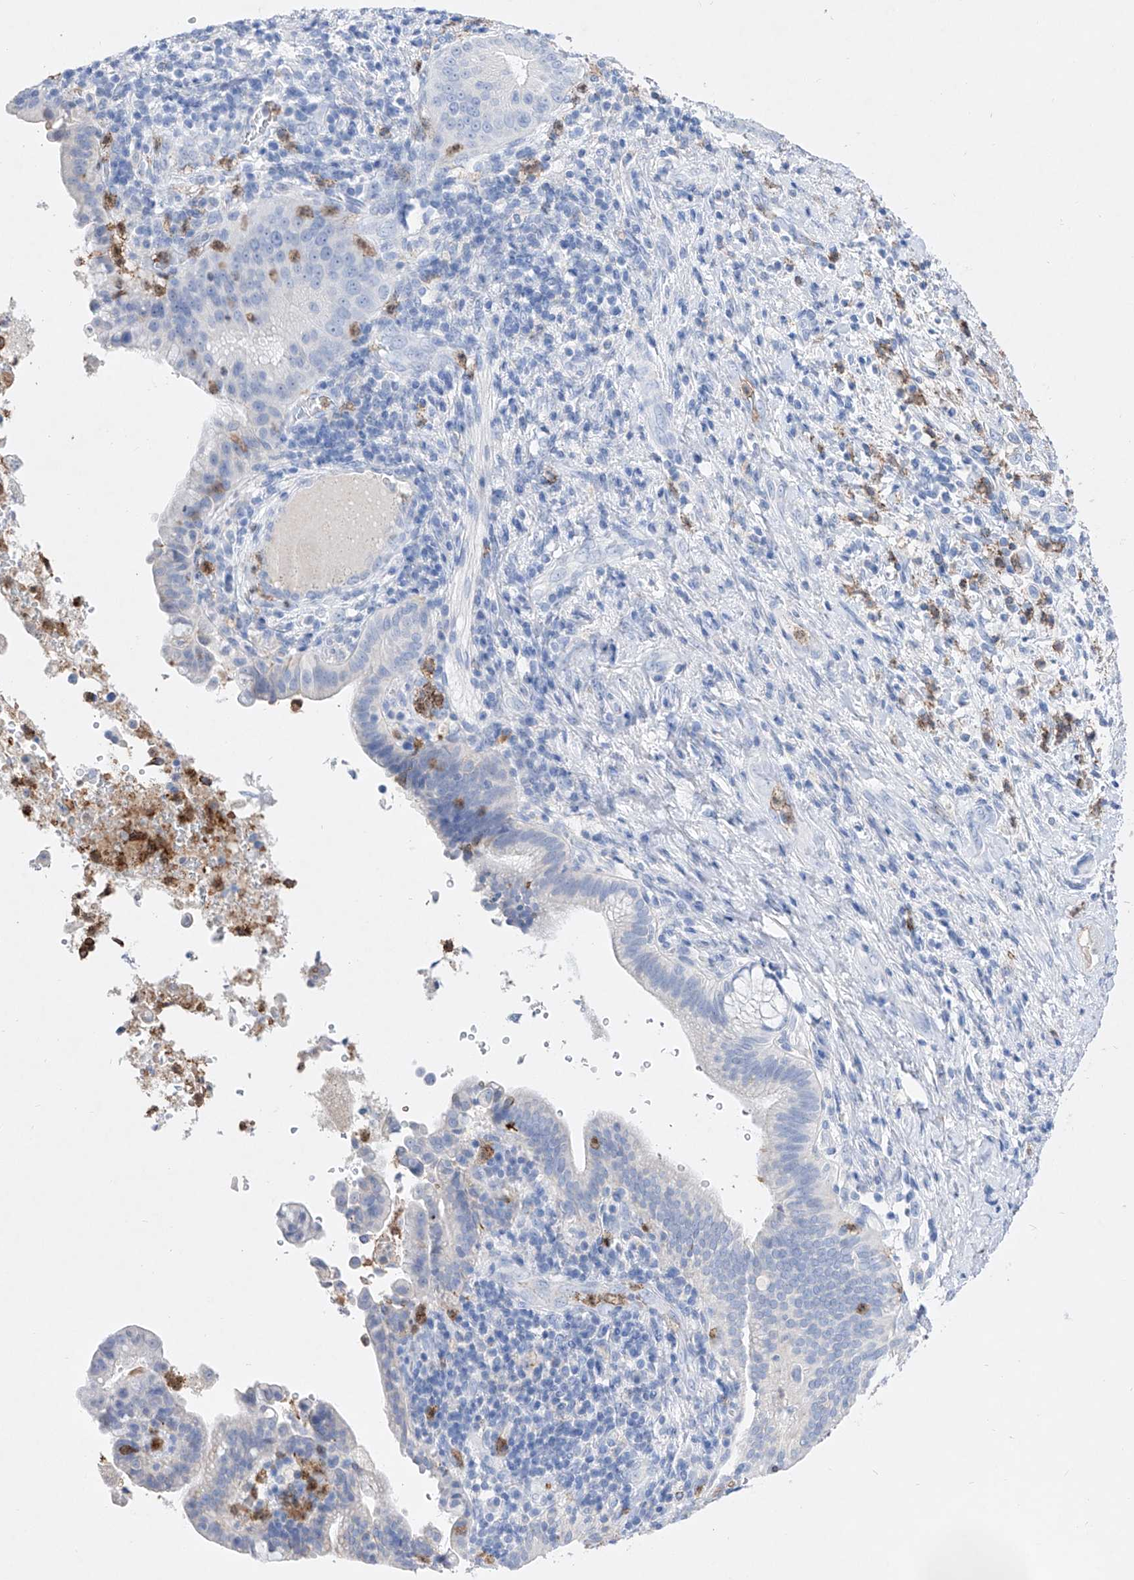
{"staining": {"intensity": "negative", "quantity": "none", "location": "none"}, "tissue": "liver cancer", "cell_type": "Tumor cells", "image_type": "cancer", "snomed": [{"axis": "morphology", "description": "Cholangiocarcinoma"}, {"axis": "topography", "description": "Liver"}], "caption": "High power microscopy photomicrograph of an immunohistochemistry image of liver cancer (cholangiocarcinoma), revealing no significant staining in tumor cells. (DAB immunohistochemistry, high magnification).", "gene": "TM7SF2", "patient": {"sex": "female", "age": 54}}